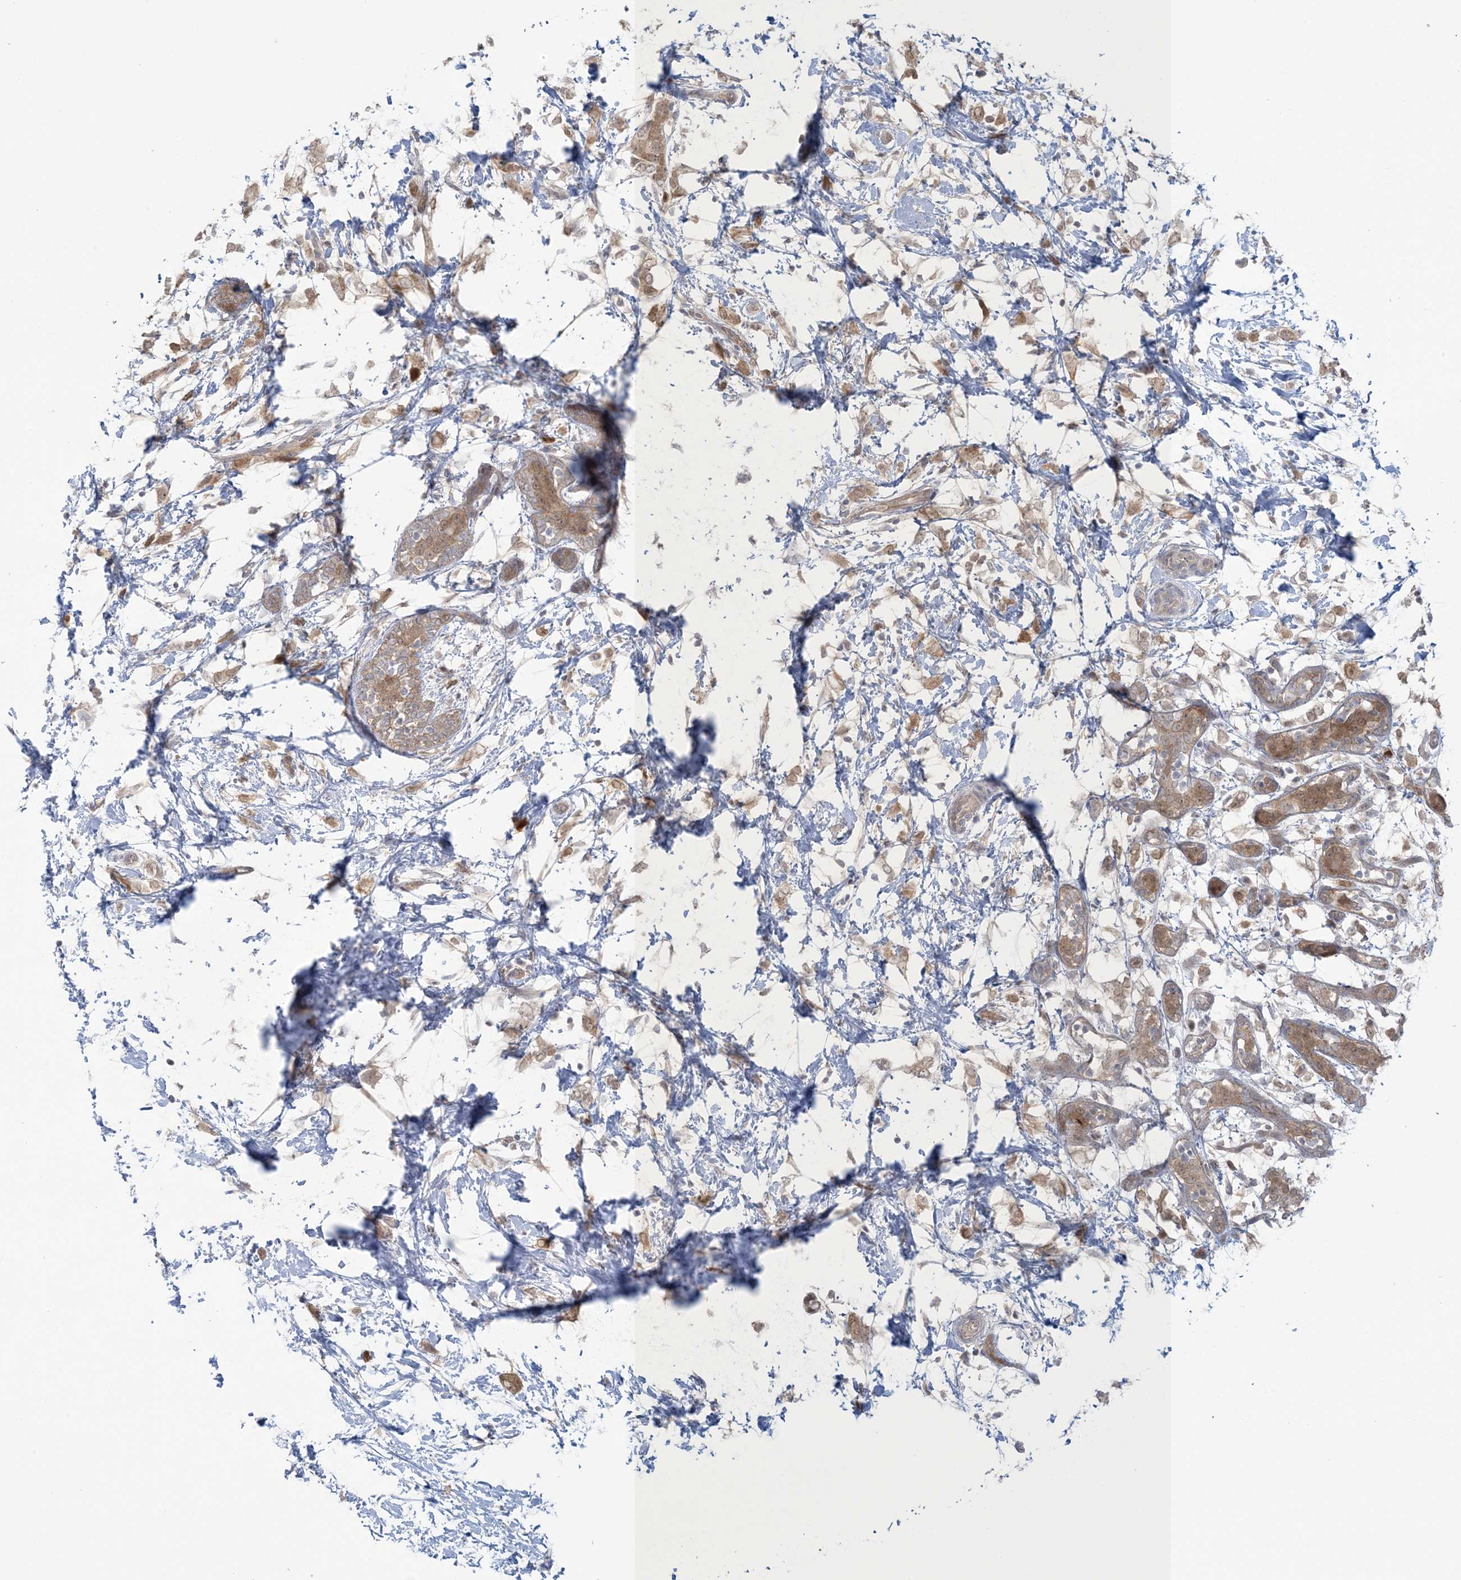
{"staining": {"intensity": "moderate", "quantity": ">75%", "location": "cytoplasmic/membranous,nuclear"}, "tissue": "breast cancer", "cell_type": "Tumor cells", "image_type": "cancer", "snomed": [{"axis": "morphology", "description": "Normal tissue, NOS"}, {"axis": "morphology", "description": "Lobular carcinoma"}, {"axis": "topography", "description": "Breast"}], "caption": "High-power microscopy captured an immunohistochemistry image of breast lobular carcinoma, revealing moderate cytoplasmic/membranous and nuclear positivity in about >75% of tumor cells.", "gene": "NRBP2", "patient": {"sex": "female", "age": 47}}